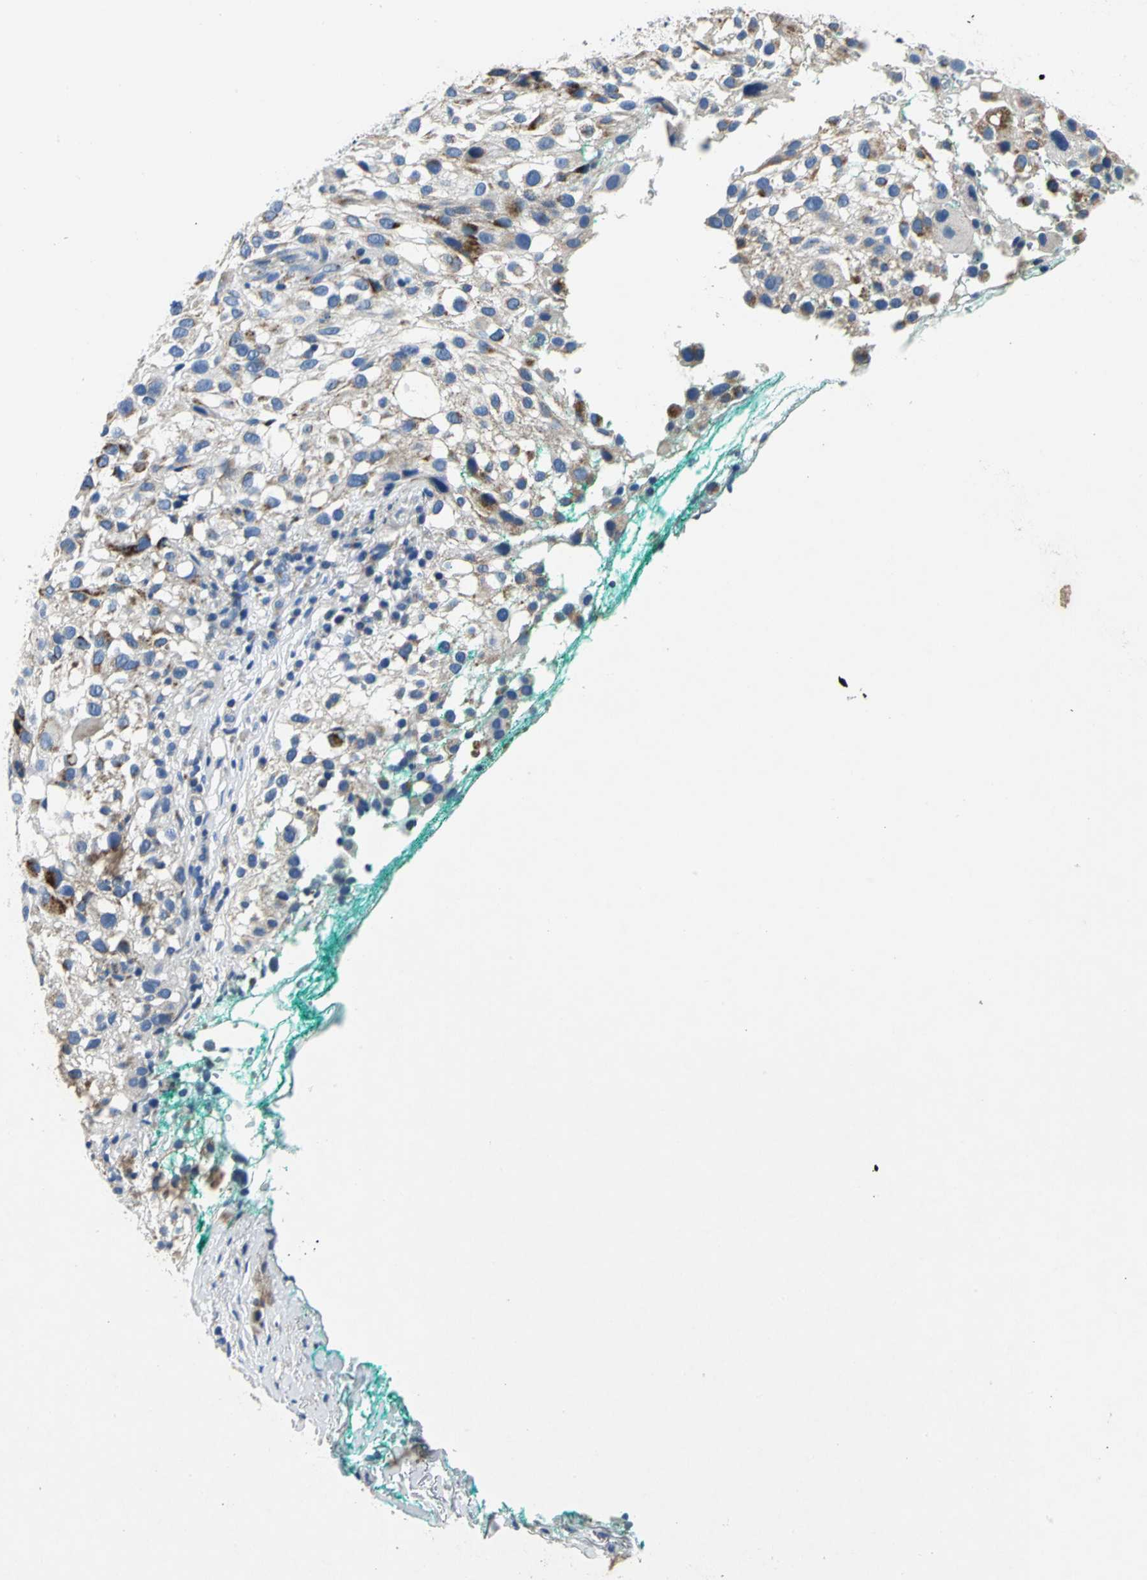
{"staining": {"intensity": "weak", "quantity": "25%-75%", "location": "cytoplasmic/membranous"}, "tissue": "melanoma", "cell_type": "Tumor cells", "image_type": "cancer", "snomed": [{"axis": "morphology", "description": "Necrosis, NOS"}, {"axis": "morphology", "description": "Malignant melanoma, NOS"}, {"axis": "topography", "description": "Skin"}], "caption": "The micrograph reveals immunohistochemical staining of malignant melanoma. There is weak cytoplasmic/membranous positivity is present in about 25%-75% of tumor cells. Using DAB (3,3'-diaminobenzidine) (brown) and hematoxylin (blue) stains, captured at high magnification using brightfield microscopy.", "gene": "IFI6", "patient": {"sex": "female", "age": 87}}